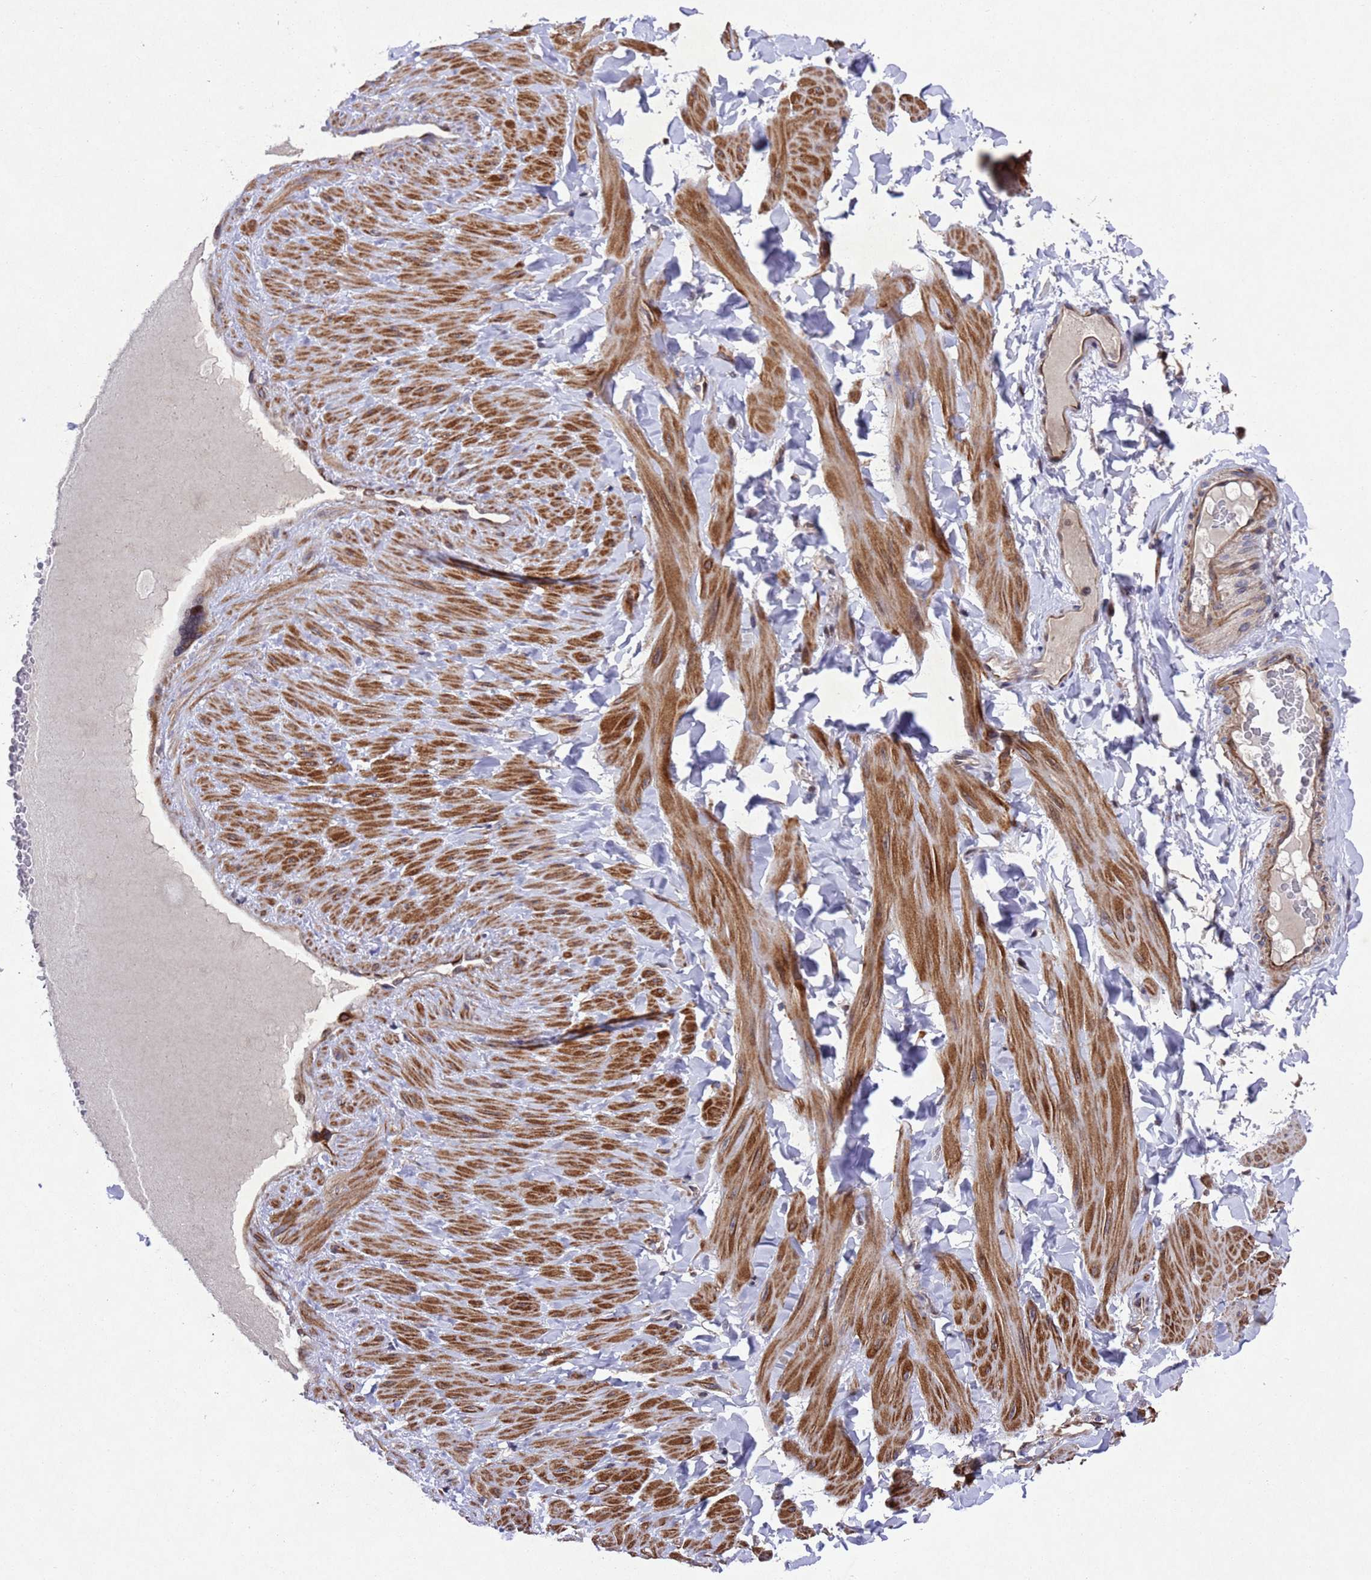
{"staining": {"intensity": "weak", "quantity": ">75%", "location": "cytoplasmic/membranous,nuclear"}, "tissue": "adipose tissue", "cell_type": "Adipocytes", "image_type": "normal", "snomed": [{"axis": "morphology", "description": "Normal tissue, NOS"}, {"axis": "topography", "description": "Adipose tissue"}, {"axis": "topography", "description": "Vascular tissue"}, {"axis": "topography", "description": "Peripheral nerve tissue"}], "caption": "Adipose tissue stained with a protein marker demonstrates weak staining in adipocytes.", "gene": "TBK1", "patient": {"sex": "male", "age": 25}}